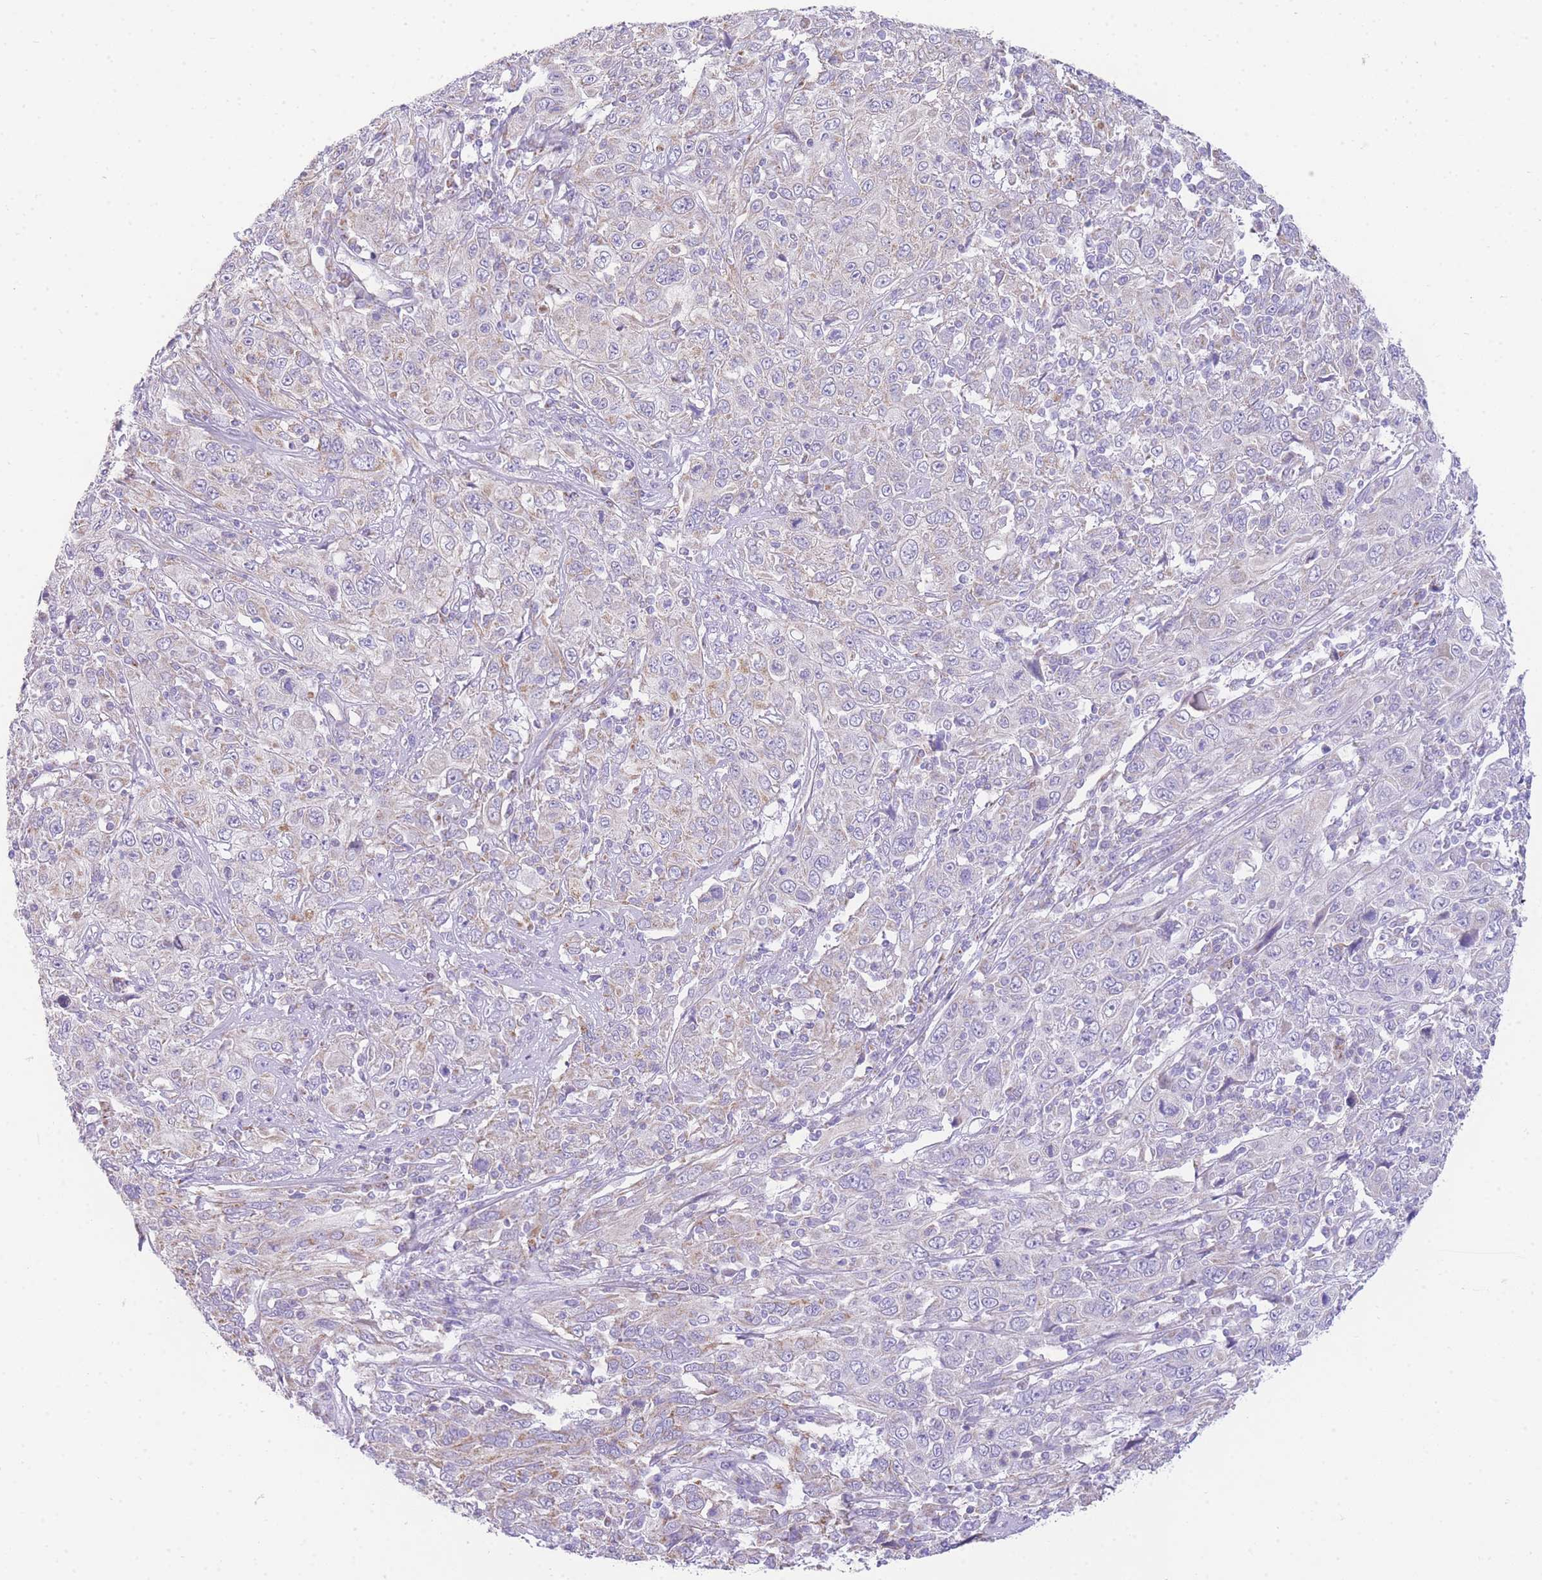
{"staining": {"intensity": "weak", "quantity": "<25%", "location": "cytoplasmic/membranous"}, "tissue": "cervical cancer", "cell_type": "Tumor cells", "image_type": "cancer", "snomed": [{"axis": "morphology", "description": "Squamous cell carcinoma, NOS"}, {"axis": "topography", "description": "Cervix"}], "caption": "Immunohistochemistry histopathology image of neoplastic tissue: cervical squamous cell carcinoma stained with DAB (3,3'-diaminobenzidine) demonstrates no significant protein staining in tumor cells. (Stains: DAB (3,3'-diaminobenzidine) IHC with hematoxylin counter stain, Microscopy: brightfield microscopy at high magnification).", "gene": "ACSM4", "patient": {"sex": "female", "age": 46}}